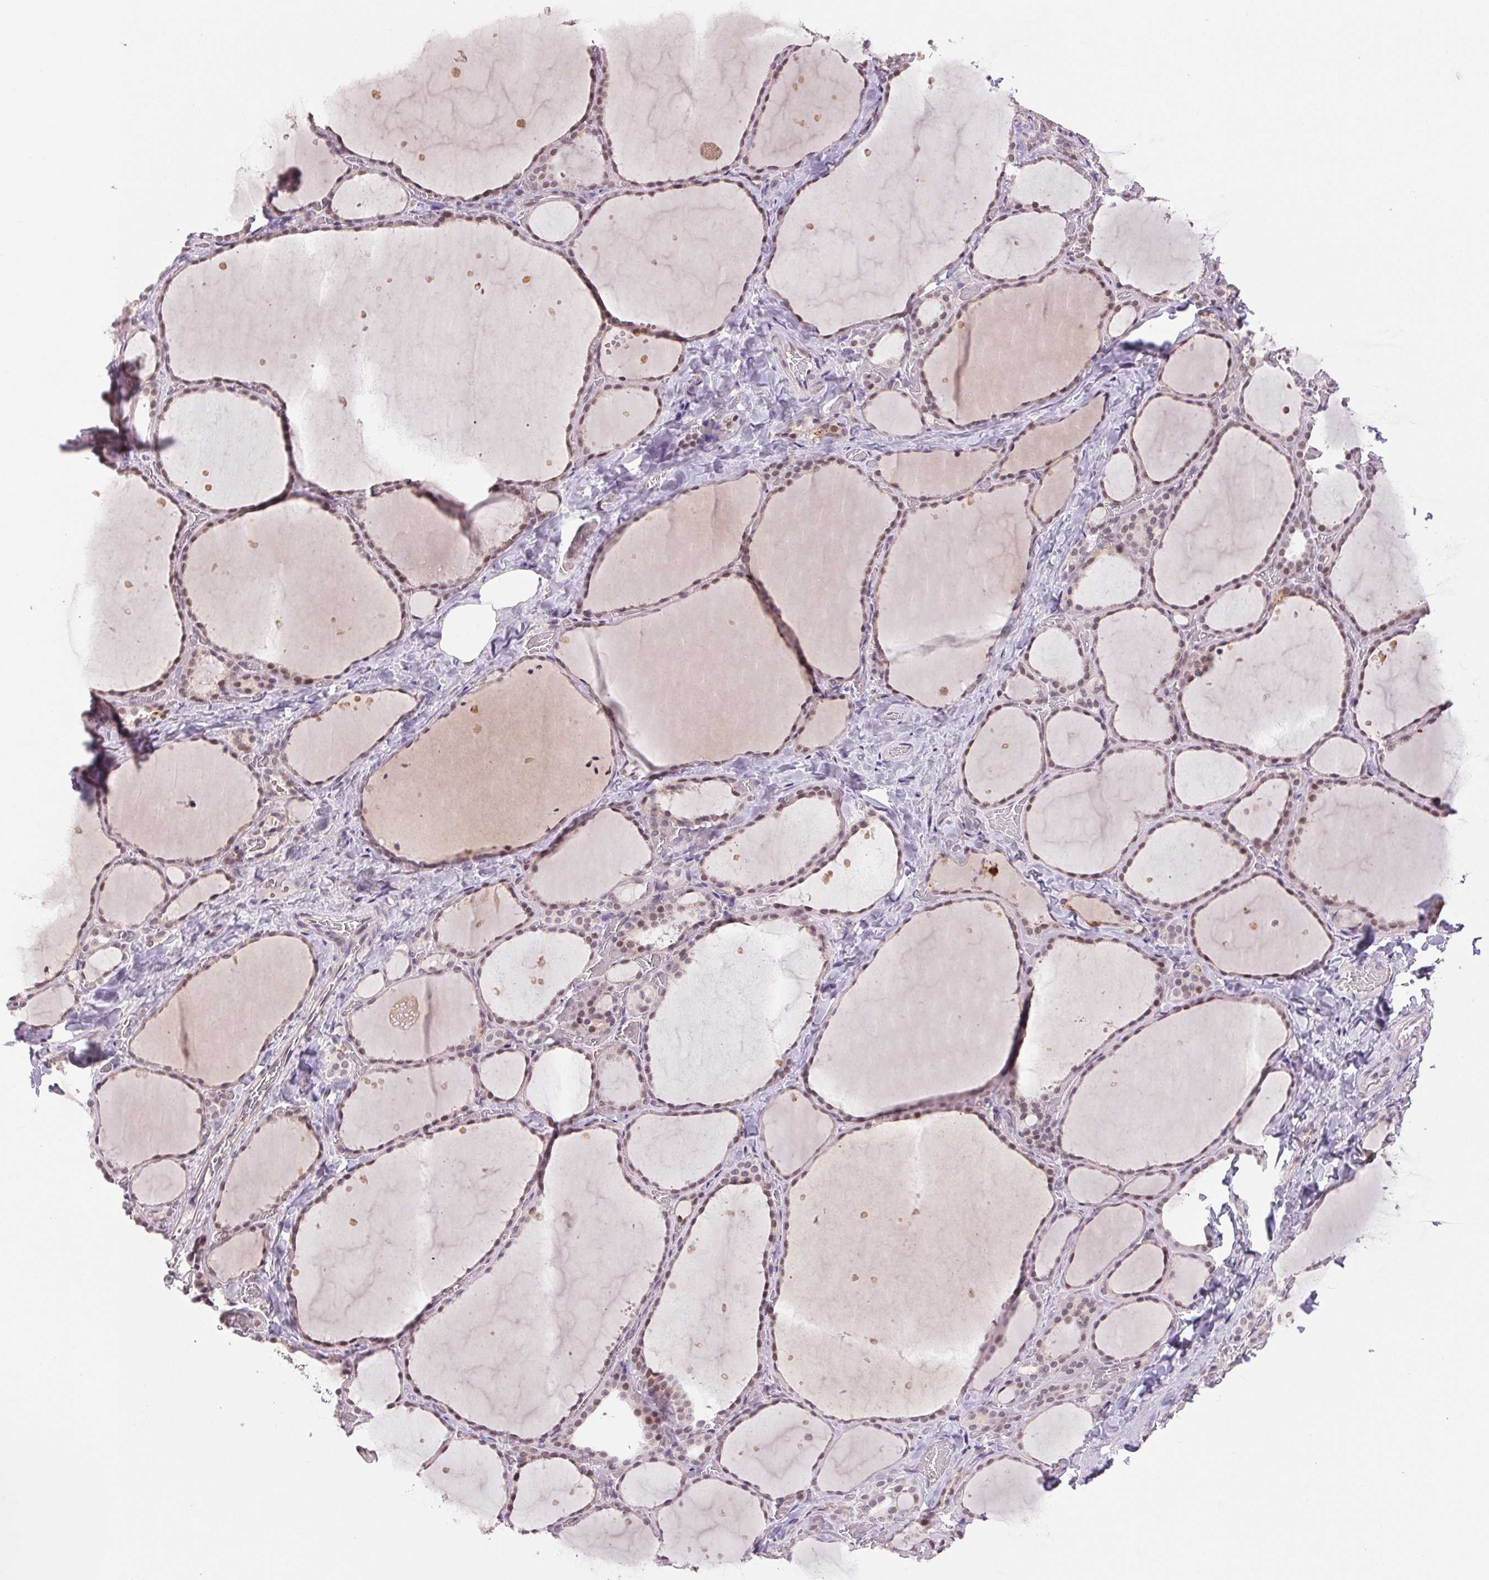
{"staining": {"intensity": "weak", "quantity": ">75%", "location": "nuclear"}, "tissue": "thyroid gland", "cell_type": "Glandular cells", "image_type": "normal", "snomed": [{"axis": "morphology", "description": "Normal tissue, NOS"}, {"axis": "topography", "description": "Thyroid gland"}], "caption": "A histopathology image of human thyroid gland stained for a protein shows weak nuclear brown staining in glandular cells.", "gene": "GRHL3", "patient": {"sex": "female", "age": 36}}